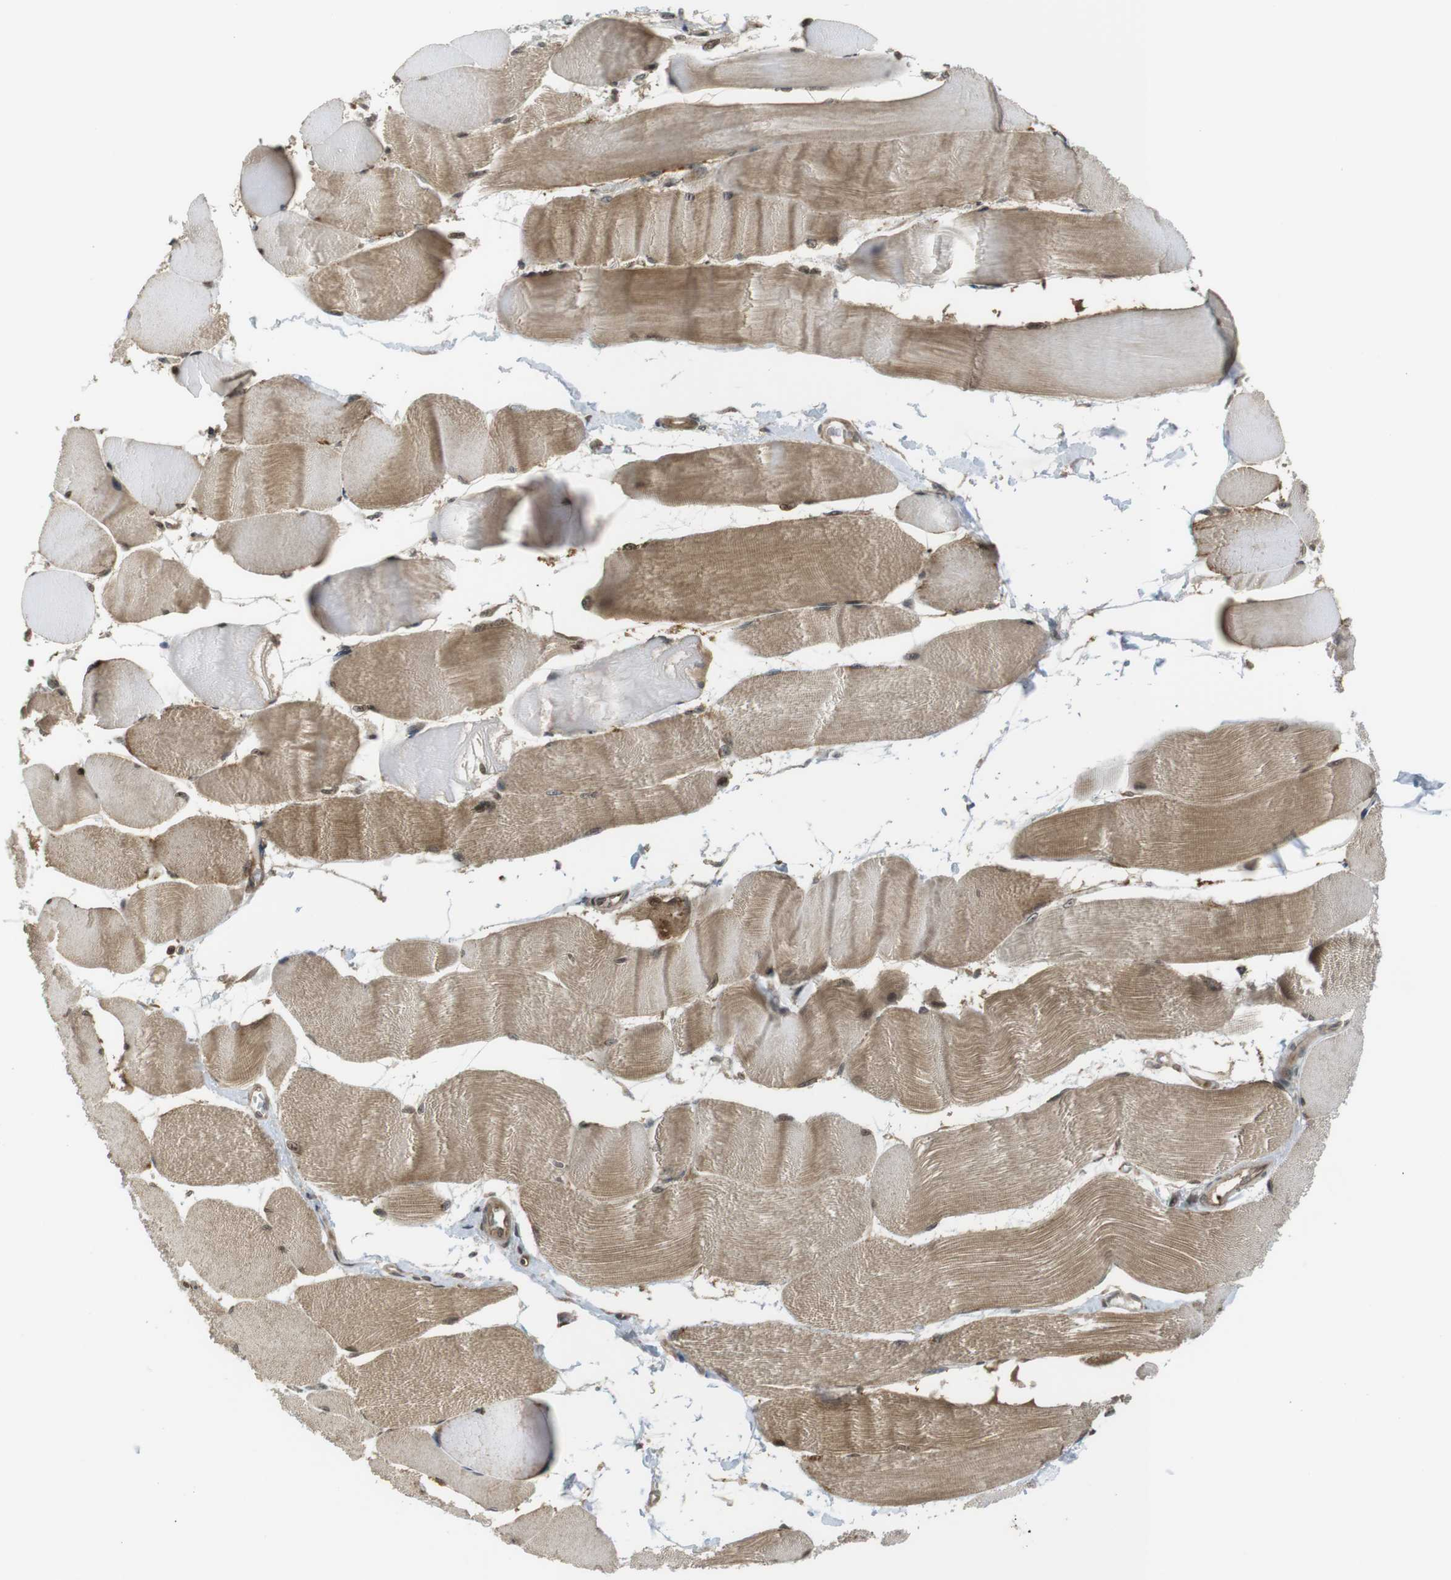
{"staining": {"intensity": "moderate", "quantity": ">75%", "location": "cytoplasmic/membranous"}, "tissue": "skeletal muscle", "cell_type": "Myocytes", "image_type": "normal", "snomed": [{"axis": "morphology", "description": "Normal tissue, NOS"}, {"axis": "morphology", "description": "Squamous cell carcinoma, NOS"}, {"axis": "topography", "description": "Skeletal muscle"}], "caption": "Protein staining reveals moderate cytoplasmic/membranous expression in about >75% of myocytes in unremarkable skeletal muscle. The protein of interest is shown in brown color, while the nuclei are stained blue.", "gene": "CC2D1A", "patient": {"sex": "male", "age": 51}}